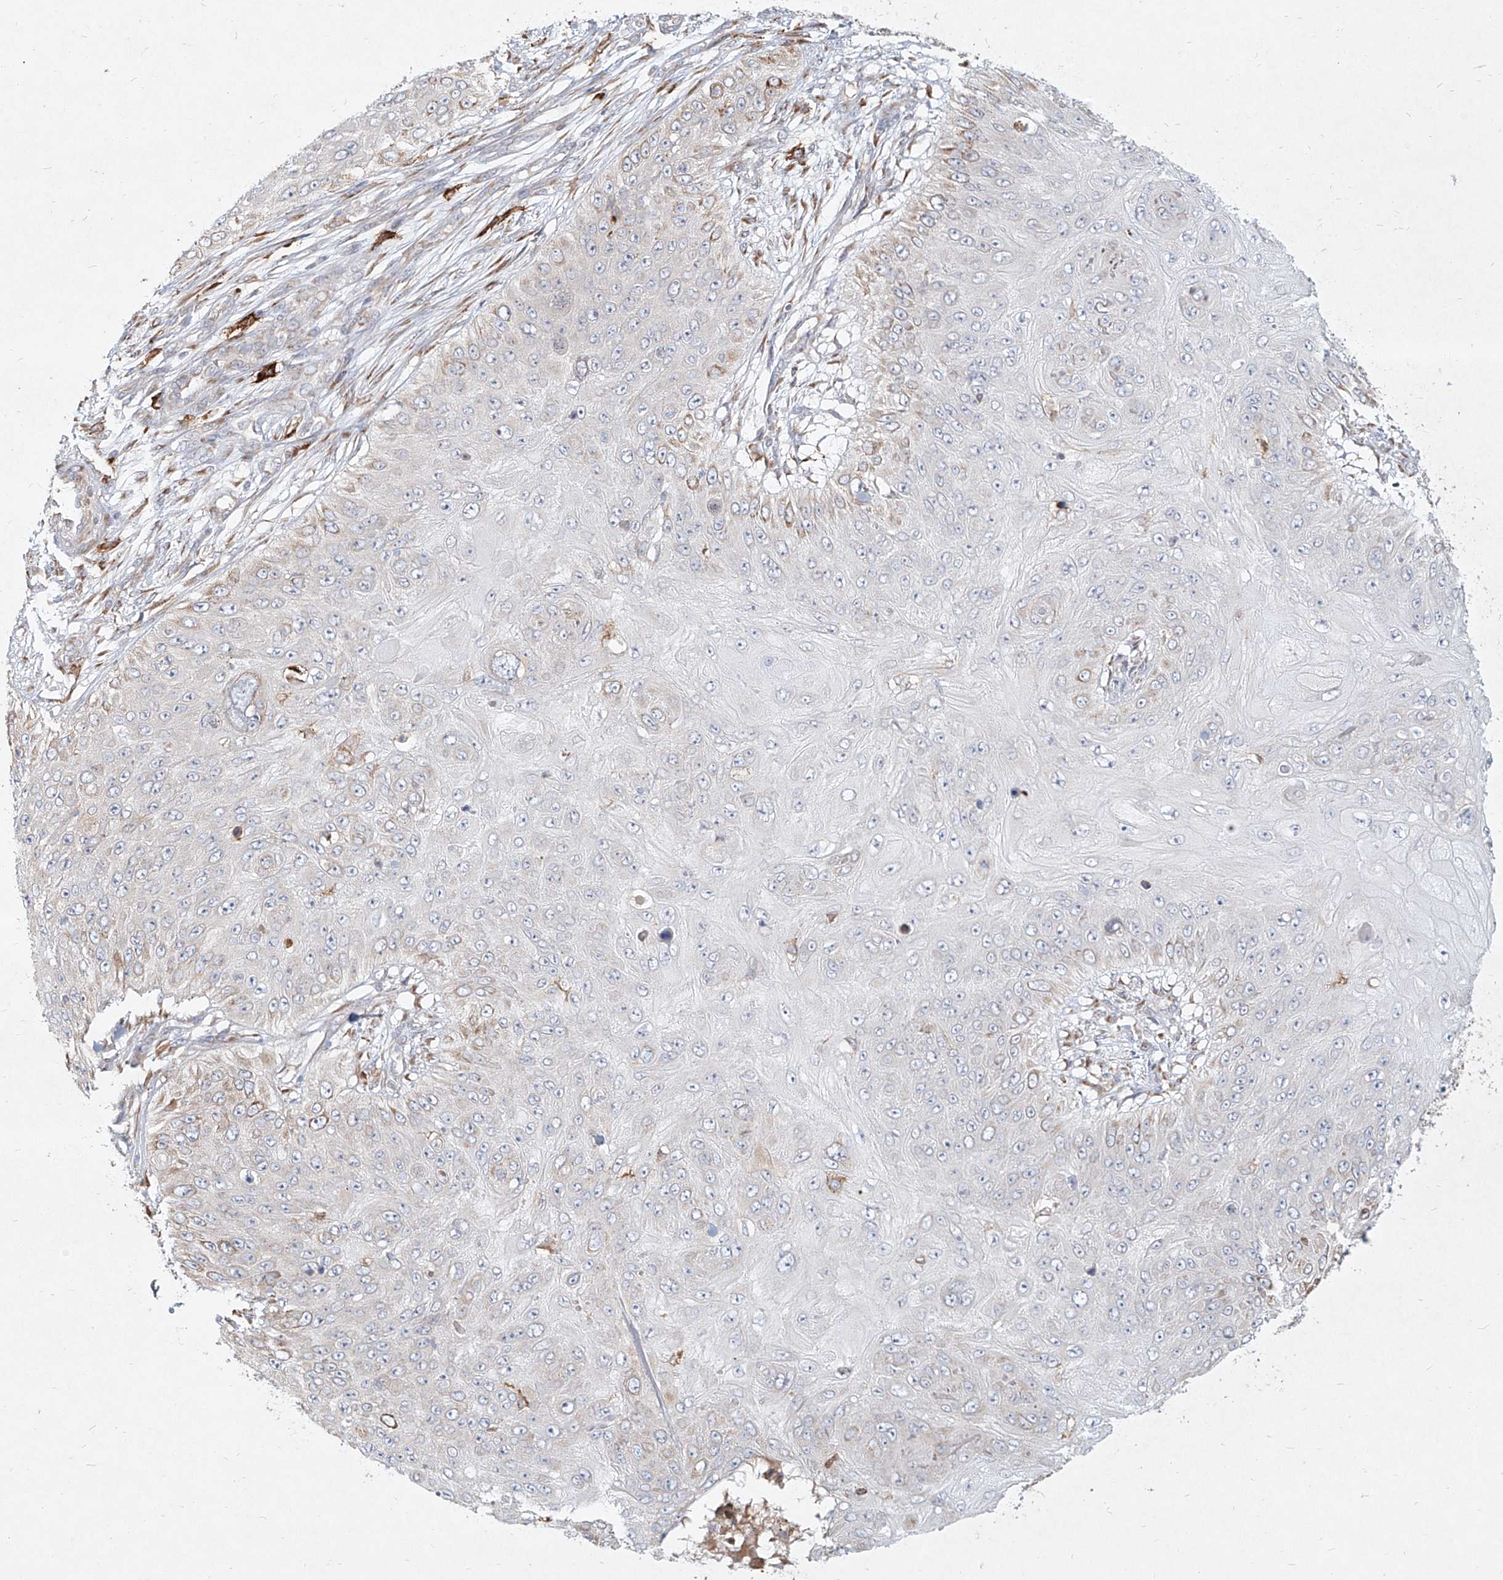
{"staining": {"intensity": "negative", "quantity": "none", "location": "none"}, "tissue": "skin cancer", "cell_type": "Tumor cells", "image_type": "cancer", "snomed": [{"axis": "morphology", "description": "Squamous cell carcinoma, NOS"}, {"axis": "topography", "description": "Skin"}], "caption": "Human skin cancer stained for a protein using IHC reveals no staining in tumor cells.", "gene": "CD209", "patient": {"sex": "female", "age": 80}}